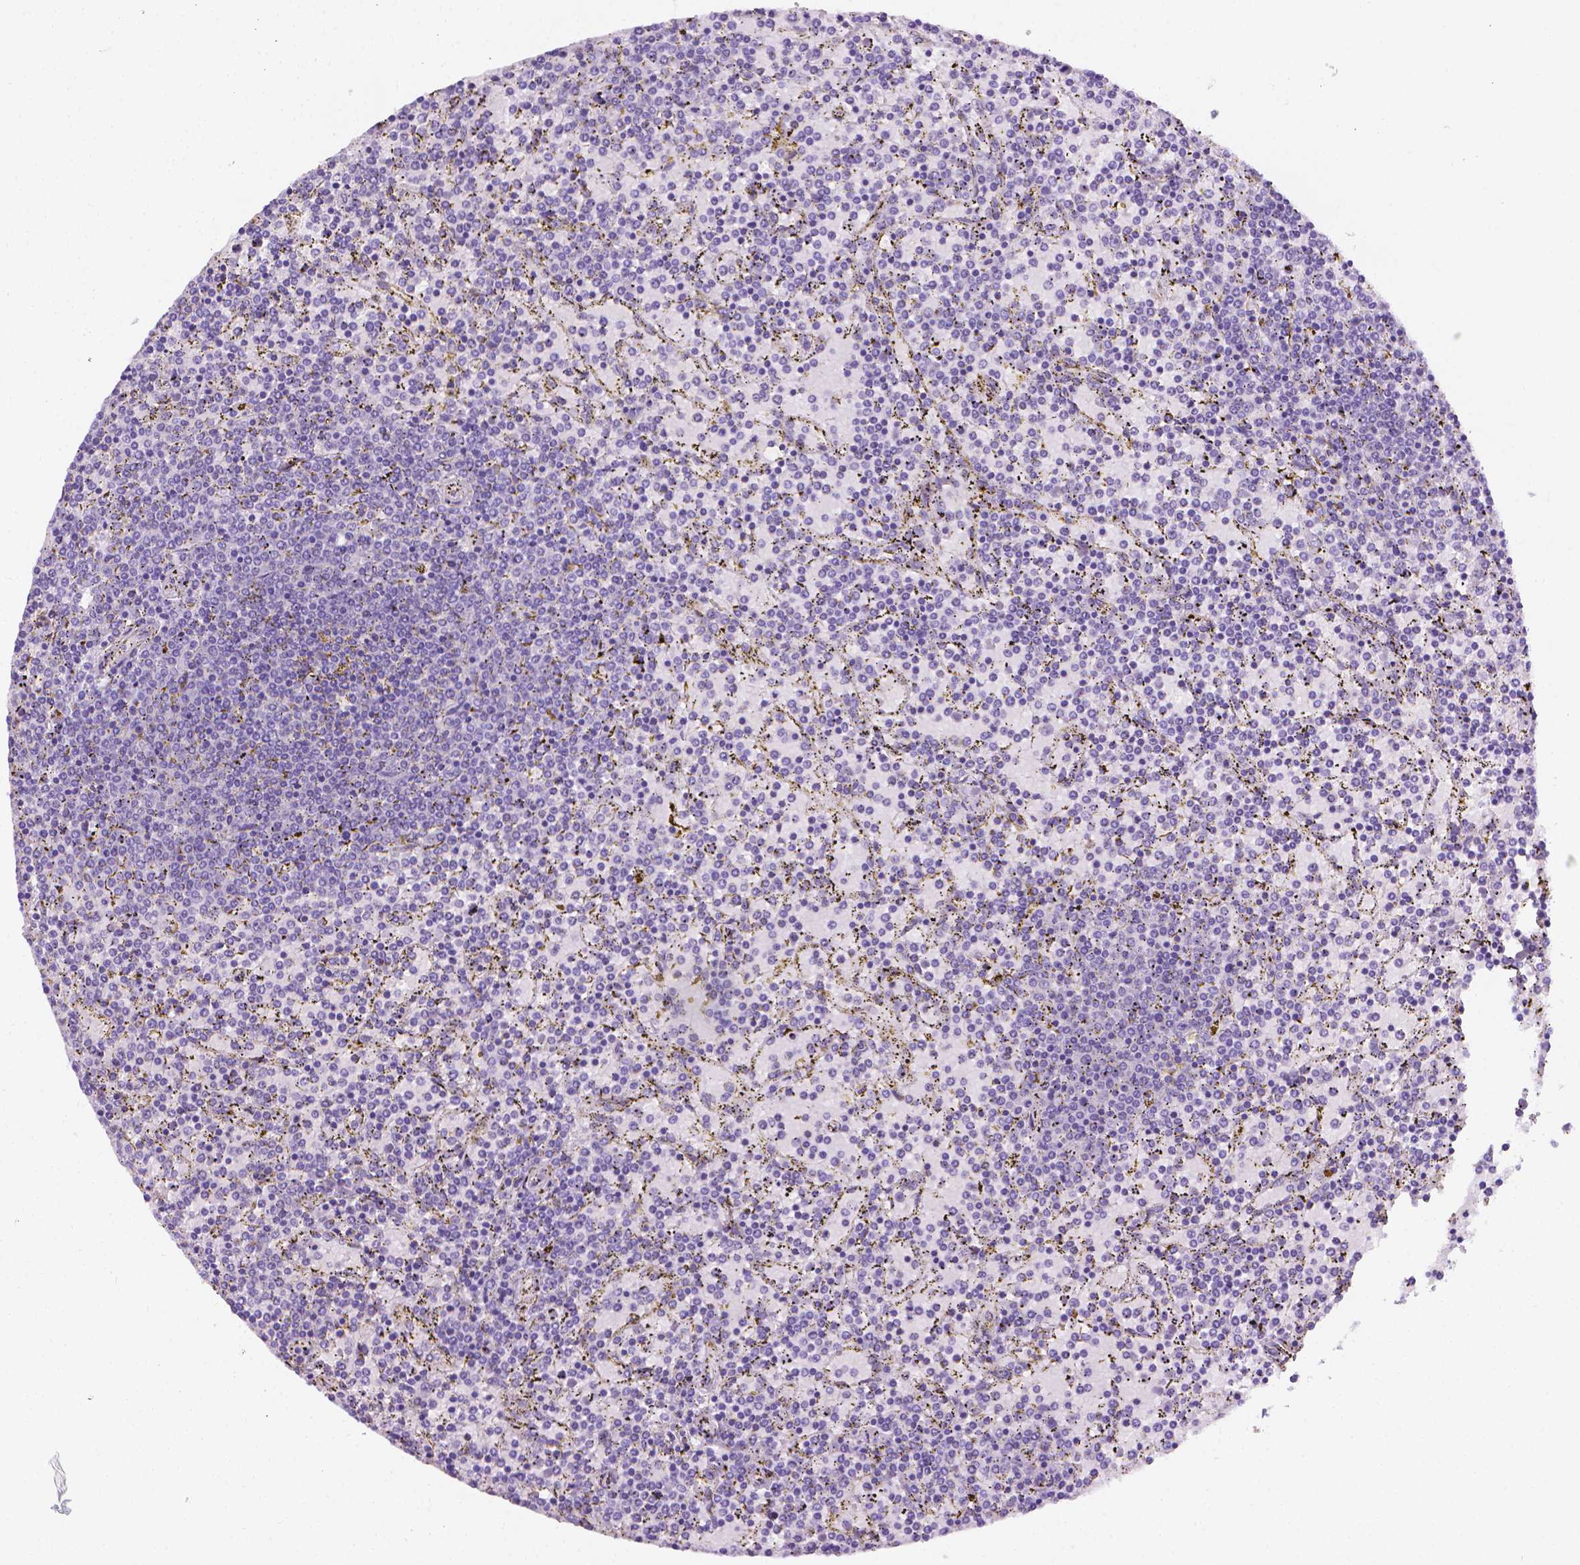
{"staining": {"intensity": "negative", "quantity": "none", "location": "none"}, "tissue": "lymphoma", "cell_type": "Tumor cells", "image_type": "cancer", "snomed": [{"axis": "morphology", "description": "Malignant lymphoma, non-Hodgkin's type, Low grade"}, {"axis": "topography", "description": "Spleen"}], "caption": "Lymphoma was stained to show a protein in brown. There is no significant expression in tumor cells.", "gene": "FASN", "patient": {"sex": "female", "age": 77}}